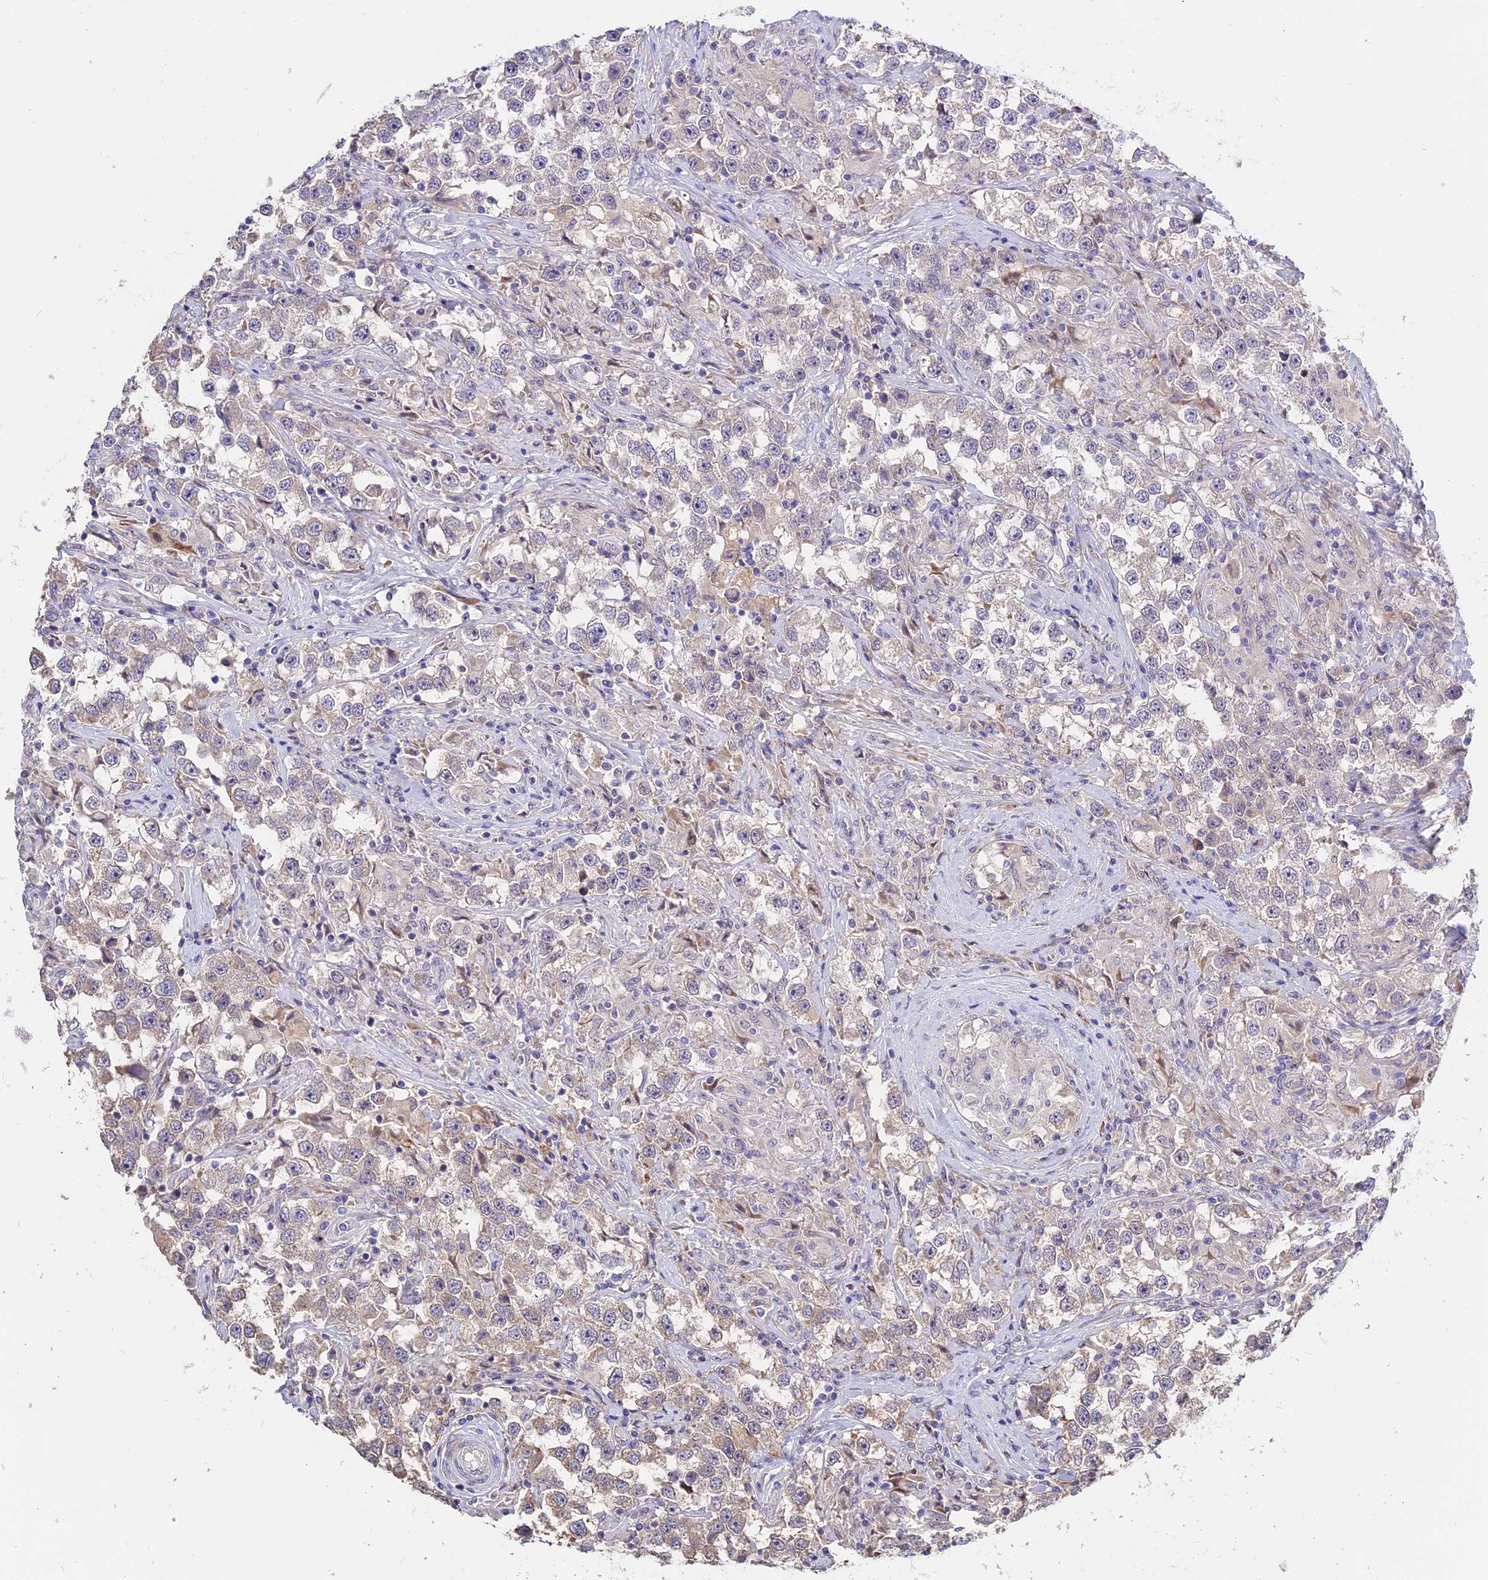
{"staining": {"intensity": "negative", "quantity": "none", "location": "none"}, "tissue": "testis cancer", "cell_type": "Tumor cells", "image_type": "cancer", "snomed": [{"axis": "morphology", "description": "Seminoma, NOS"}, {"axis": "topography", "description": "Testis"}], "caption": "Immunohistochemical staining of testis seminoma exhibits no significant positivity in tumor cells. Nuclei are stained in blue.", "gene": "BSCL2", "patient": {"sex": "male", "age": 46}}